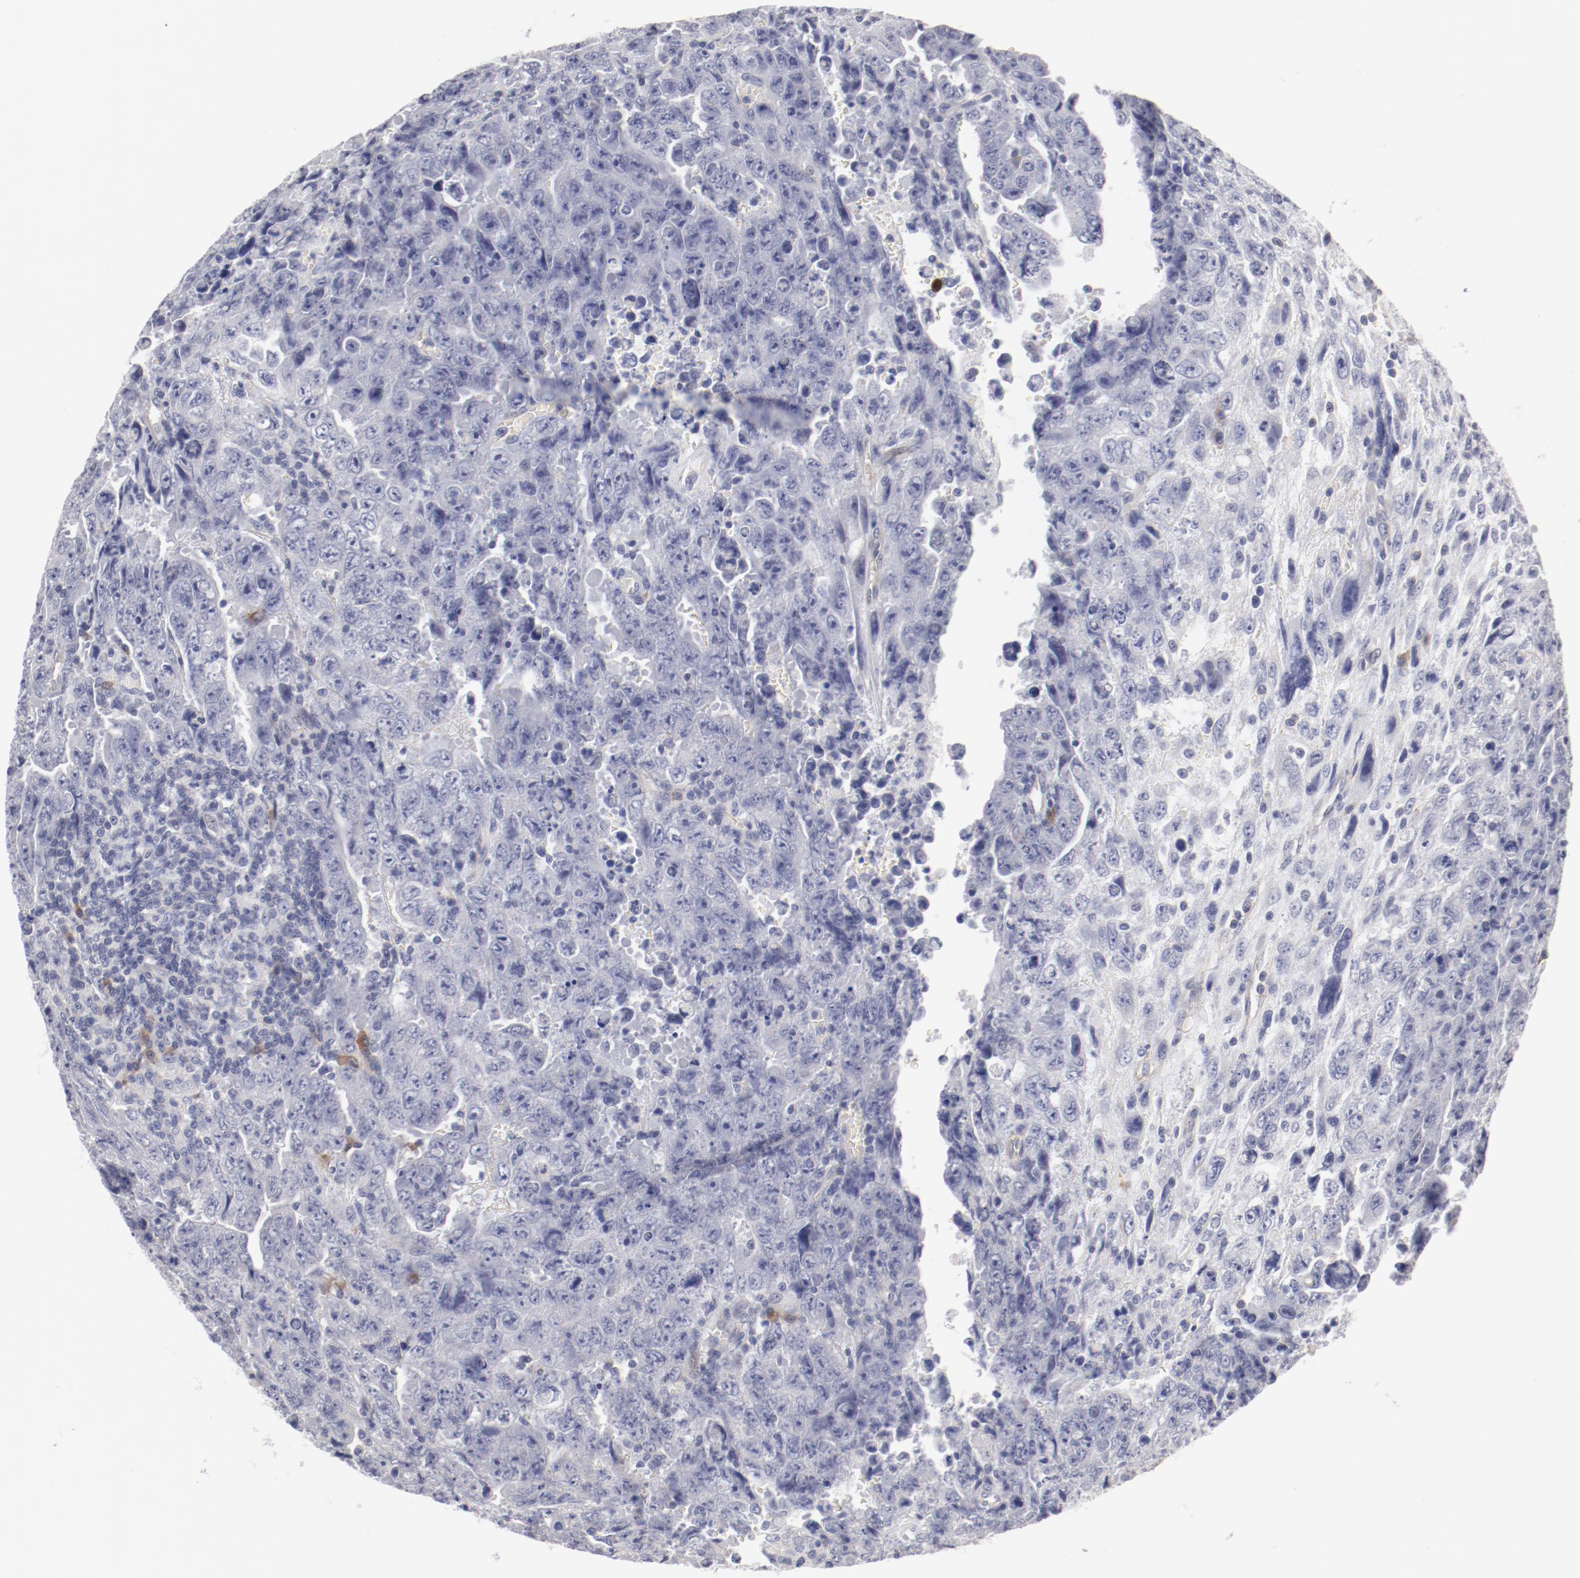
{"staining": {"intensity": "negative", "quantity": "none", "location": "none"}, "tissue": "testis cancer", "cell_type": "Tumor cells", "image_type": "cancer", "snomed": [{"axis": "morphology", "description": "Carcinoma, Embryonal, NOS"}, {"axis": "topography", "description": "Testis"}], "caption": "This is a micrograph of immunohistochemistry staining of embryonal carcinoma (testis), which shows no expression in tumor cells.", "gene": "LAX1", "patient": {"sex": "male", "age": 28}}